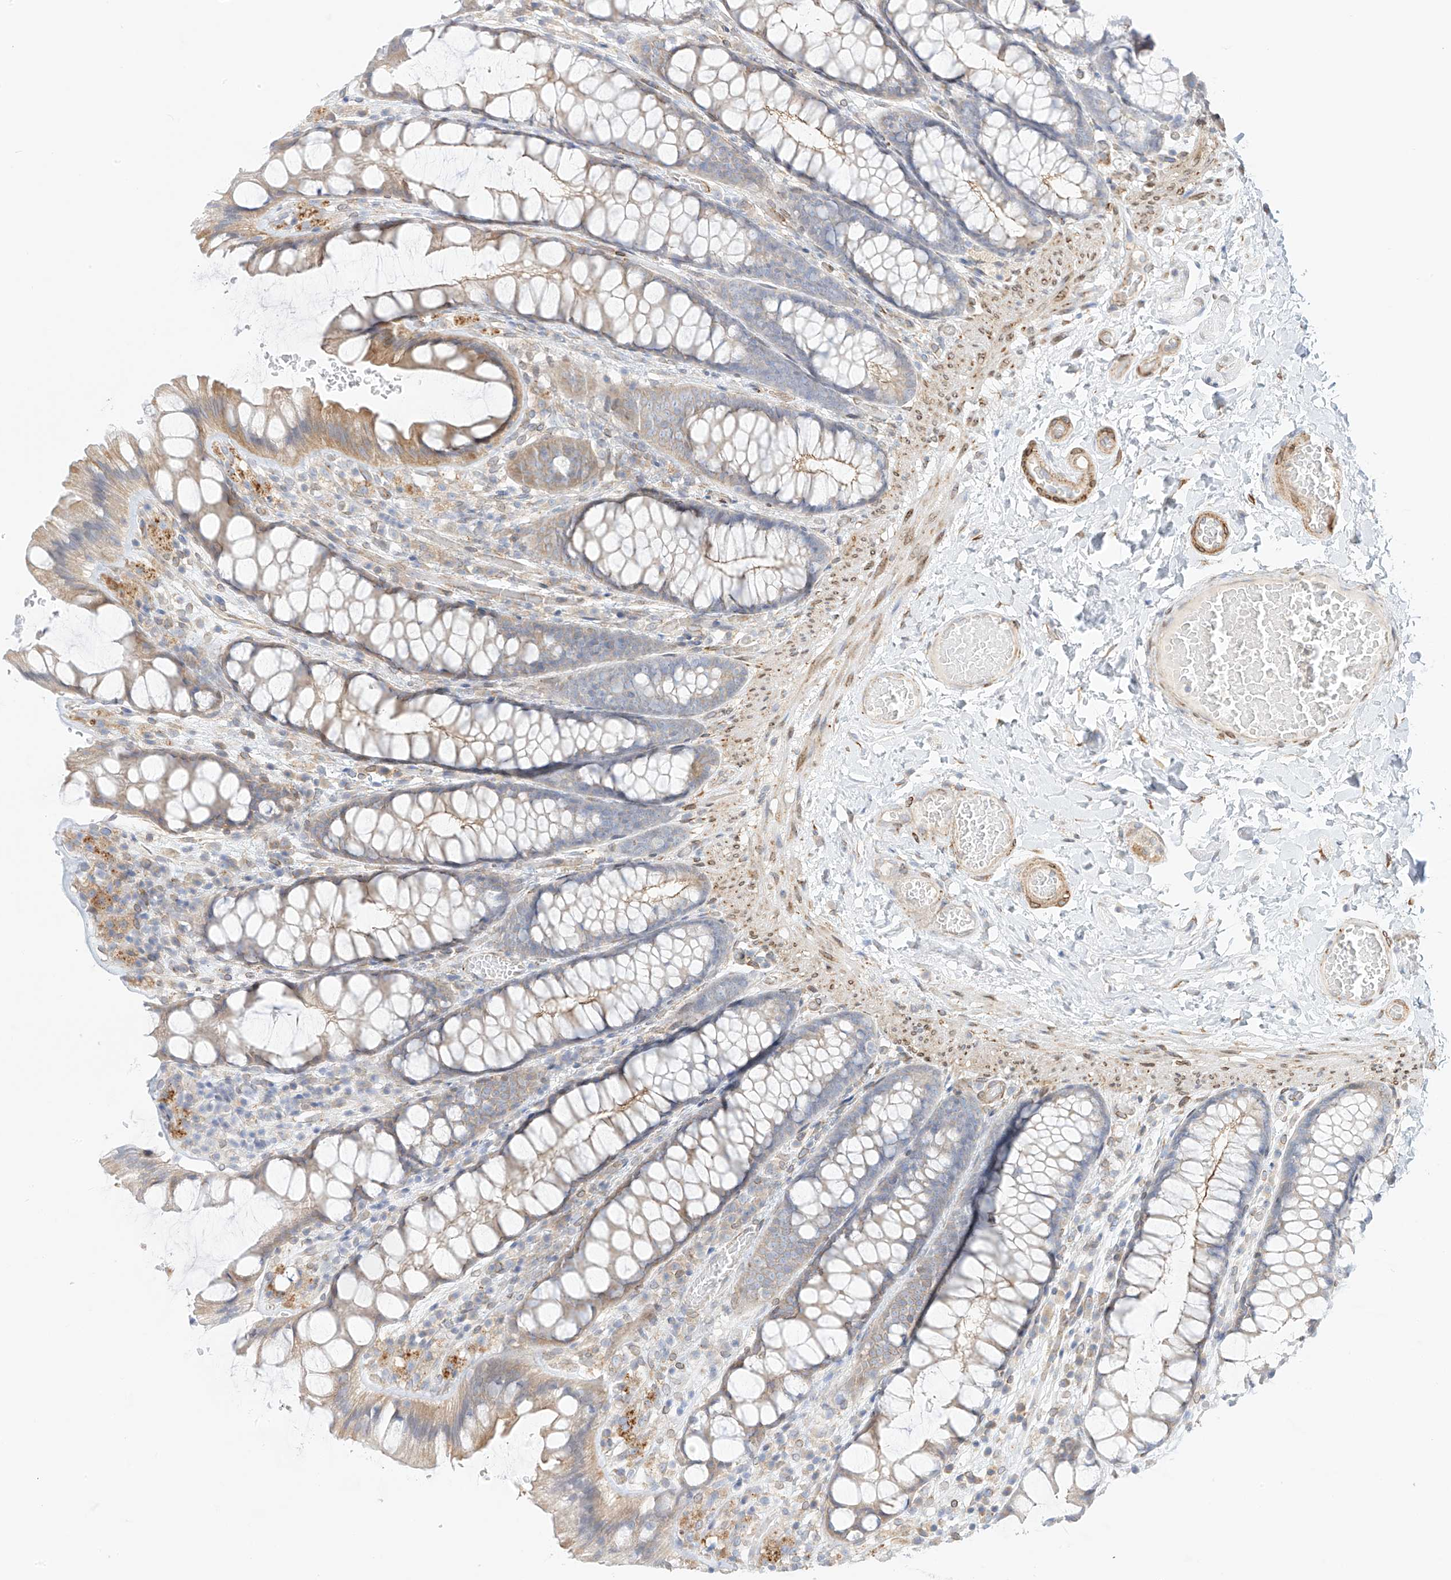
{"staining": {"intensity": "weak", "quantity": ">75%", "location": "cytoplasmic/membranous"}, "tissue": "colon", "cell_type": "Endothelial cells", "image_type": "normal", "snomed": [{"axis": "morphology", "description": "Normal tissue, NOS"}, {"axis": "topography", "description": "Colon"}], "caption": "This micrograph exhibits IHC staining of normal human colon, with low weak cytoplasmic/membranous staining in approximately >75% of endothelial cells.", "gene": "PCYOX1", "patient": {"sex": "male", "age": 47}}